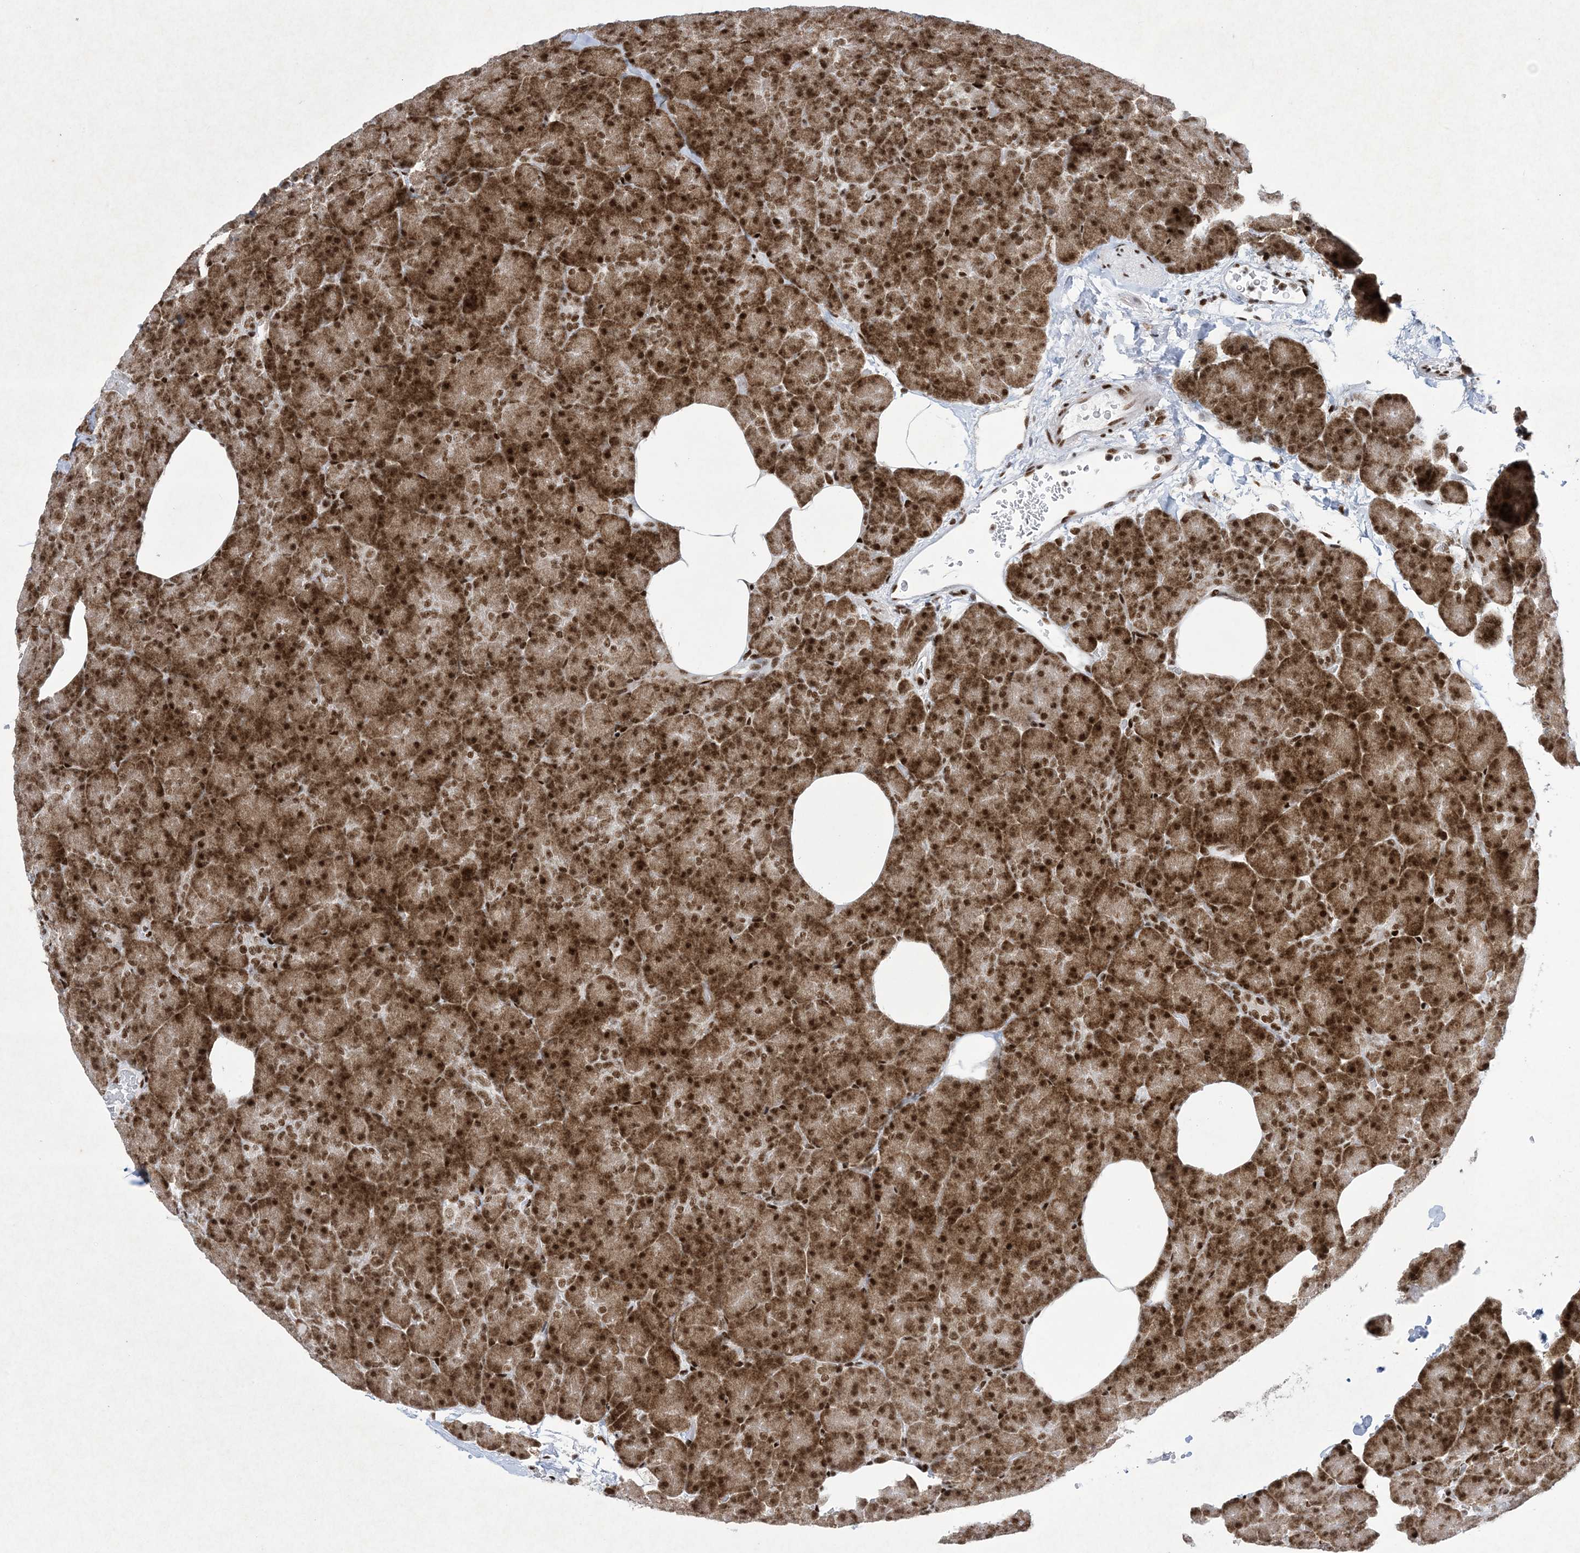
{"staining": {"intensity": "strong", "quantity": ">75%", "location": "cytoplasmic/membranous,nuclear"}, "tissue": "pancreas", "cell_type": "Exocrine glandular cells", "image_type": "normal", "snomed": [{"axis": "morphology", "description": "Normal tissue, NOS"}, {"axis": "morphology", "description": "Carcinoid, malignant, NOS"}, {"axis": "topography", "description": "Pancreas"}], "caption": "This photomicrograph reveals IHC staining of benign pancreas, with high strong cytoplasmic/membranous,nuclear positivity in approximately >75% of exocrine glandular cells.", "gene": "PKNOX2", "patient": {"sex": "female", "age": 35}}